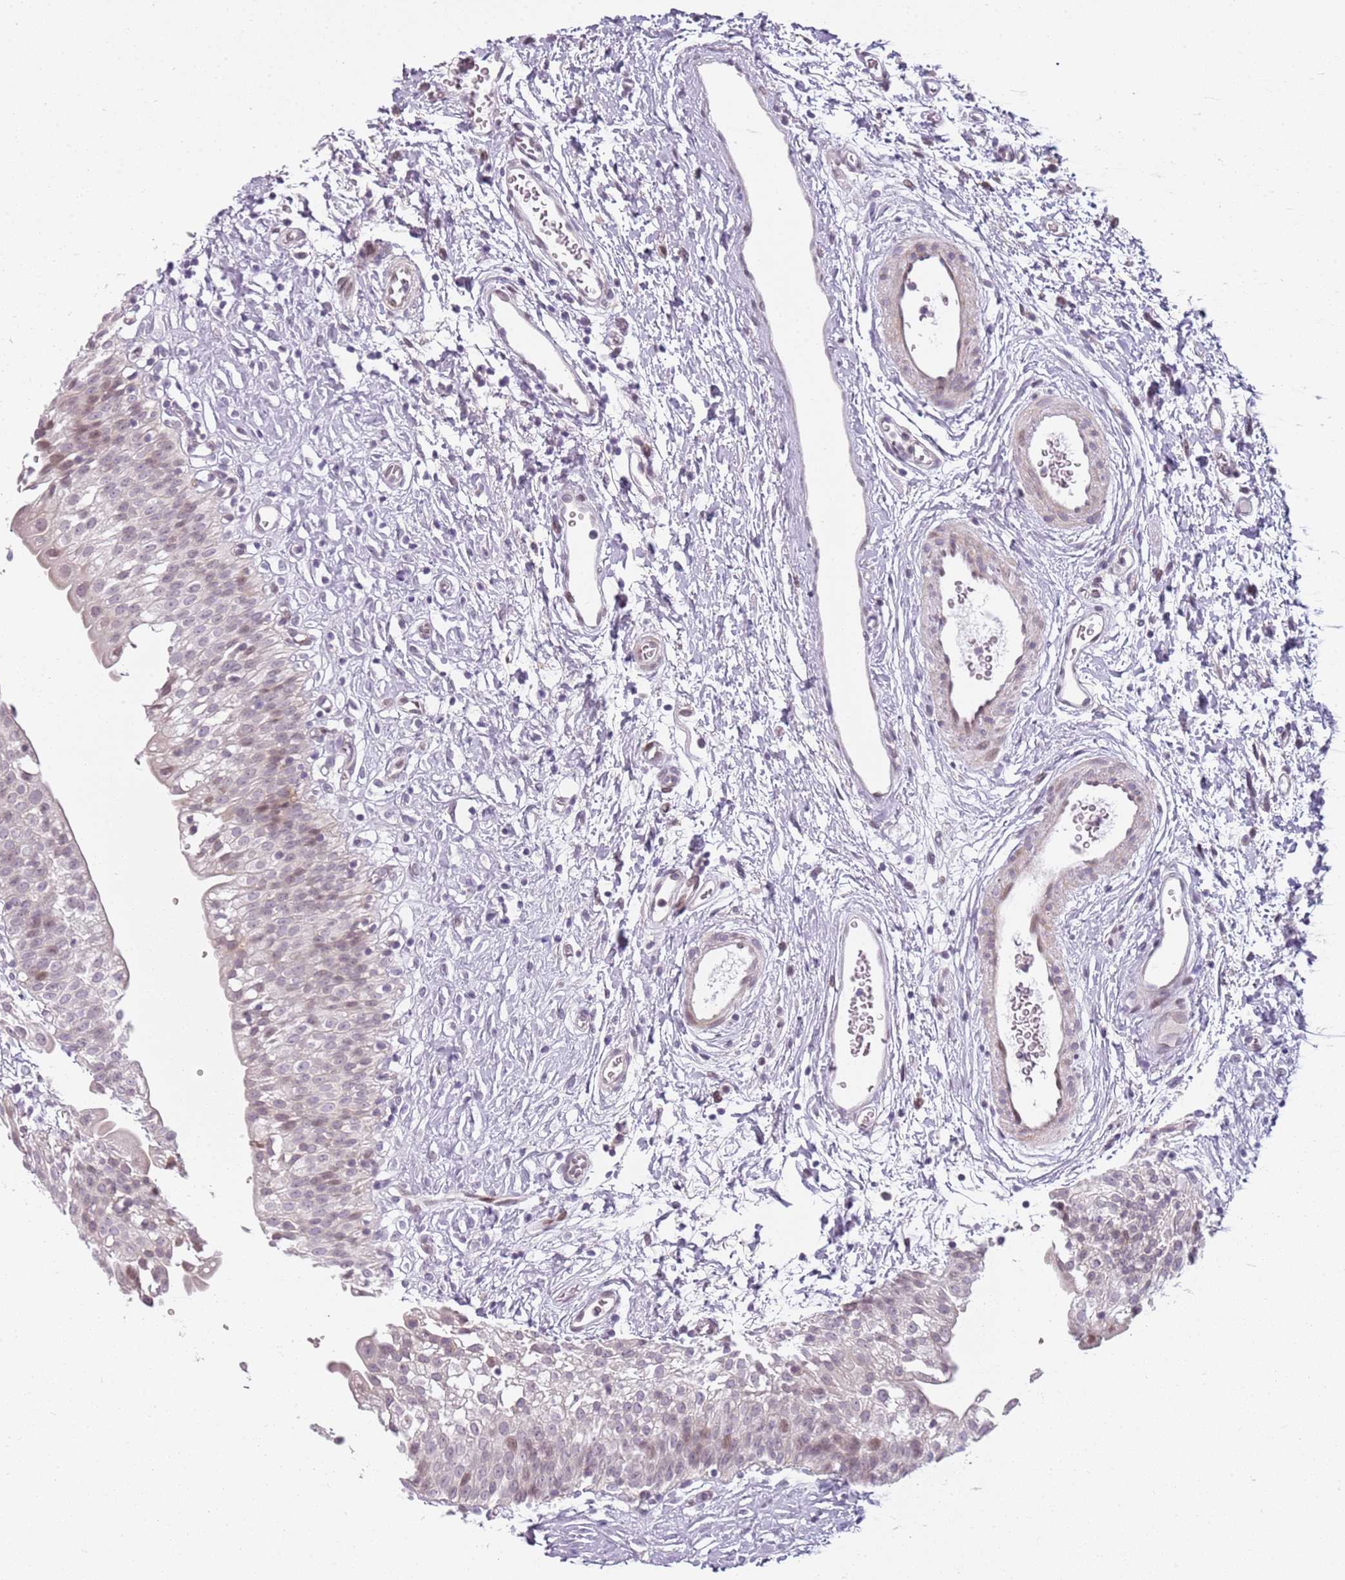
{"staining": {"intensity": "weak", "quantity": "<25%", "location": "nuclear"}, "tissue": "urinary bladder", "cell_type": "Urothelial cells", "image_type": "normal", "snomed": [{"axis": "morphology", "description": "Normal tissue, NOS"}, {"axis": "topography", "description": "Urinary bladder"}], "caption": "High power microscopy histopathology image of an IHC image of benign urinary bladder, revealing no significant staining in urothelial cells. The staining is performed using DAB (3,3'-diaminobenzidine) brown chromogen with nuclei counter-stained in using hematoxylin.", "gene": "DEFB116", "patient": {"sex": "male", "age": 51}}